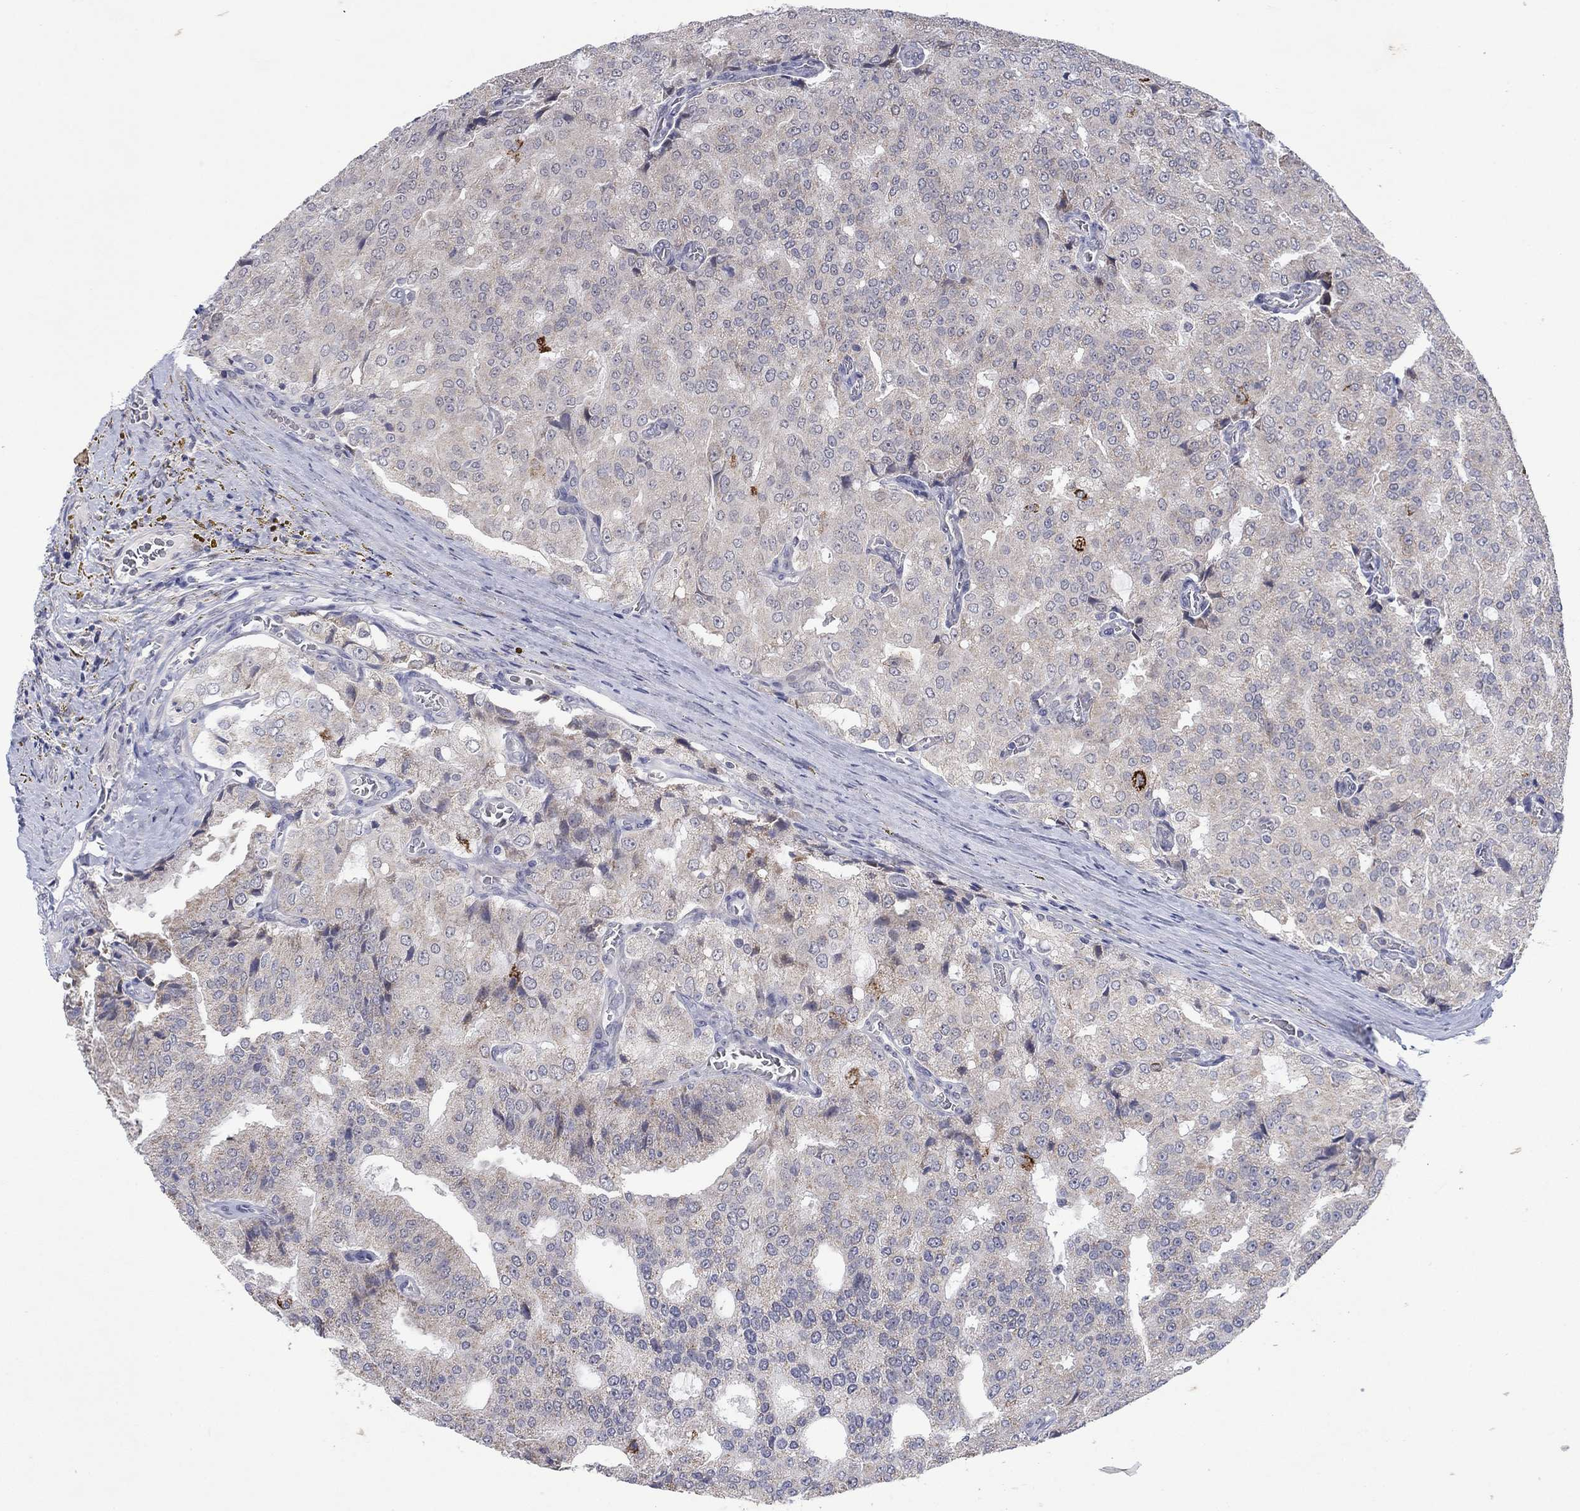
{"staining": {"intensity": "strong", "quantity": "<25%", "location": "cytoplasmic/membranous"}, "tissue": "prostate cancer", "cell_type": "Tumor cells", "image_type": "cancer", "snomed": [{"axis": "morphology", "description": "Adenocarcinoma, NOS"}, {"axis": "topography", "description": "Prostate and seminal vesicle, NOS"}, {"axis": "topography", "description": "Prostate"}], "caption": "Immunohistochemical staining of human prostate cancer (adenocarcinoma) shows strong cytoplasmic/membranous protein positivity in approximately <25% of tumor cells. Using DAB (brown) and hematoxylin (blue) stains, captured at high magnification using brightfield microscopy.", "gene": "SDC1", "patient": {"sex": "male", "age": 67}}